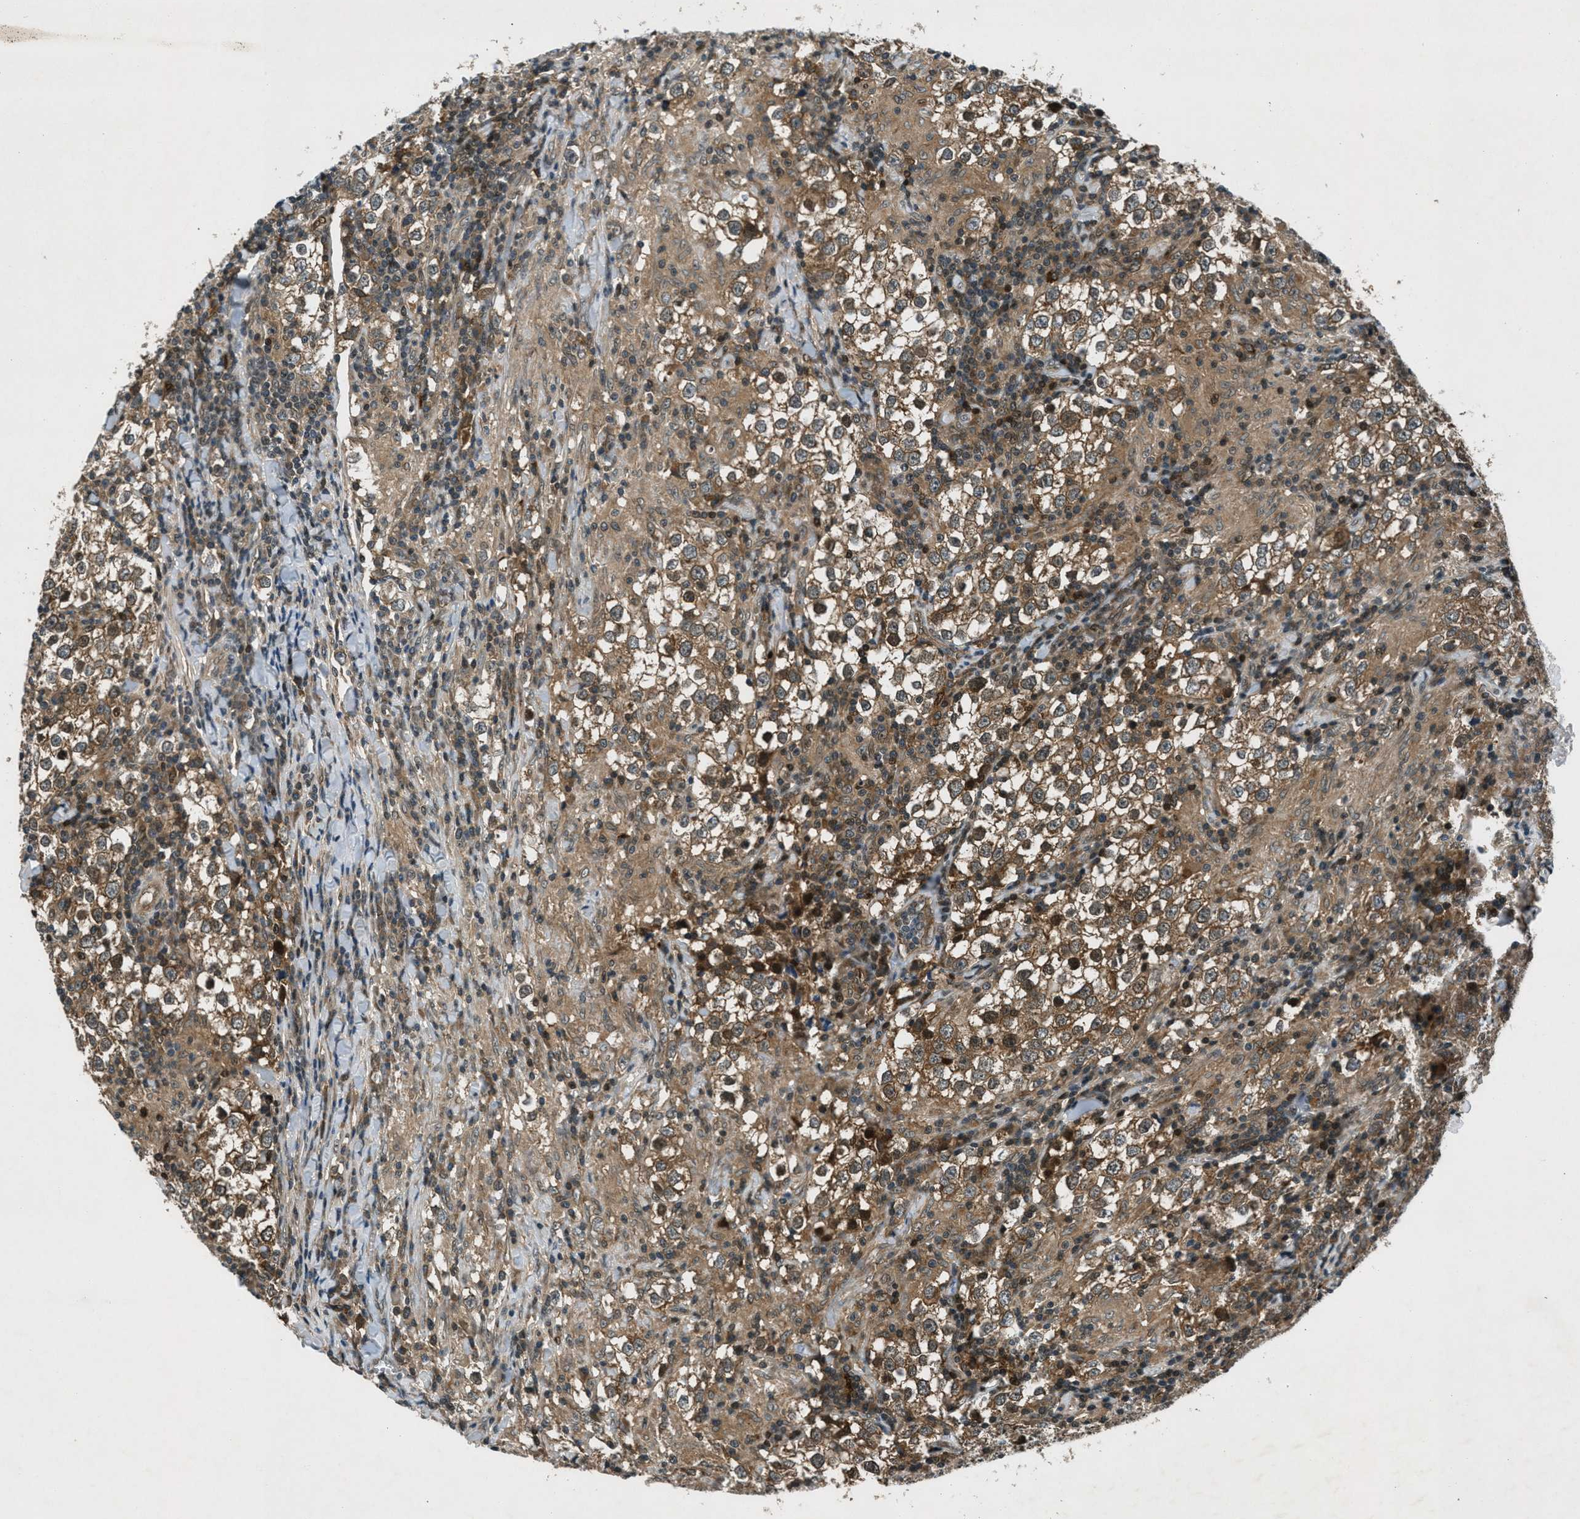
{"staining": {"intensity": "moderate", "quantity": ">75%", "location": "cytoplasmic/membranous"}, "tissue": "testis cancer", "cell_type": "Tumor cells", "image_type": "cancer", "snomed": [{"axis": "morphology", "description": "Seminoma, NOS"}, {"axis": "morphology", "description": "Carcinoma, Embryonal, NOS"}, {"axis": "topography", "description": "Testis"}], "caption": "About >75% of tumor cells in human embryonal carcinoma (testis) exhibit moderate cytoplasmic/membranous protein expression as visualized by brown immunohistochemical staining.", "gene": "EPSTI1", "patient": {"sex": "male", "age": 36}}